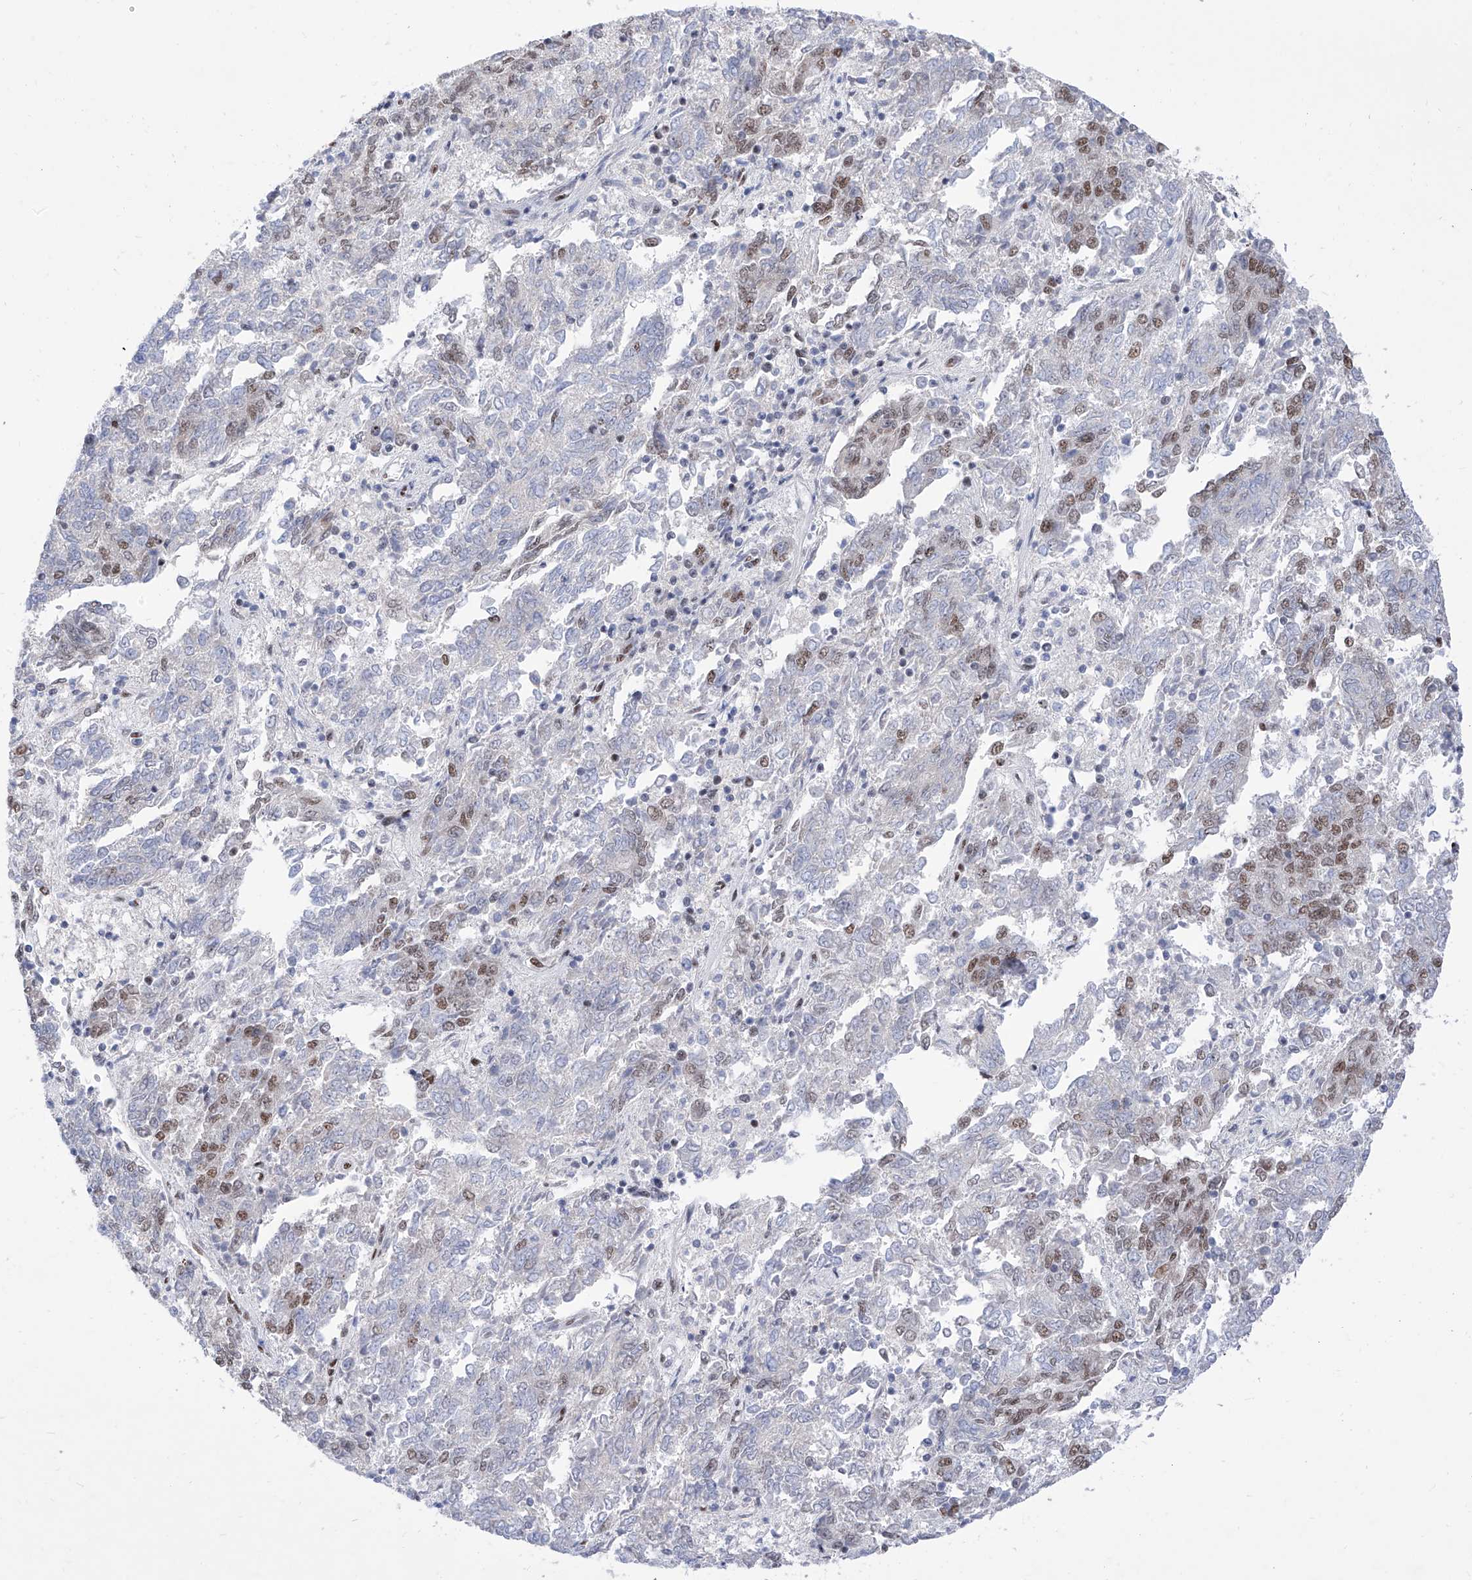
{"staining": {"intensity": "moderate", "quantity": "<25%", "location": "nuclear"}, "tissue": "endometrial cancer", "cell_type": "Tumor cells", "image_type": "cancer", "snomed": [{"axis": "morphology", "description": "Adenocarcinoma, NOS"}, {"axis": "topography", "description": "Endometrium"}], "caption": "Human endometrial adenocarcinoma stained with a protein marker exhibits moderate staining in tumor cells.", "gene": "ATN1", "patient": {"sex": "female", "age": 80}}